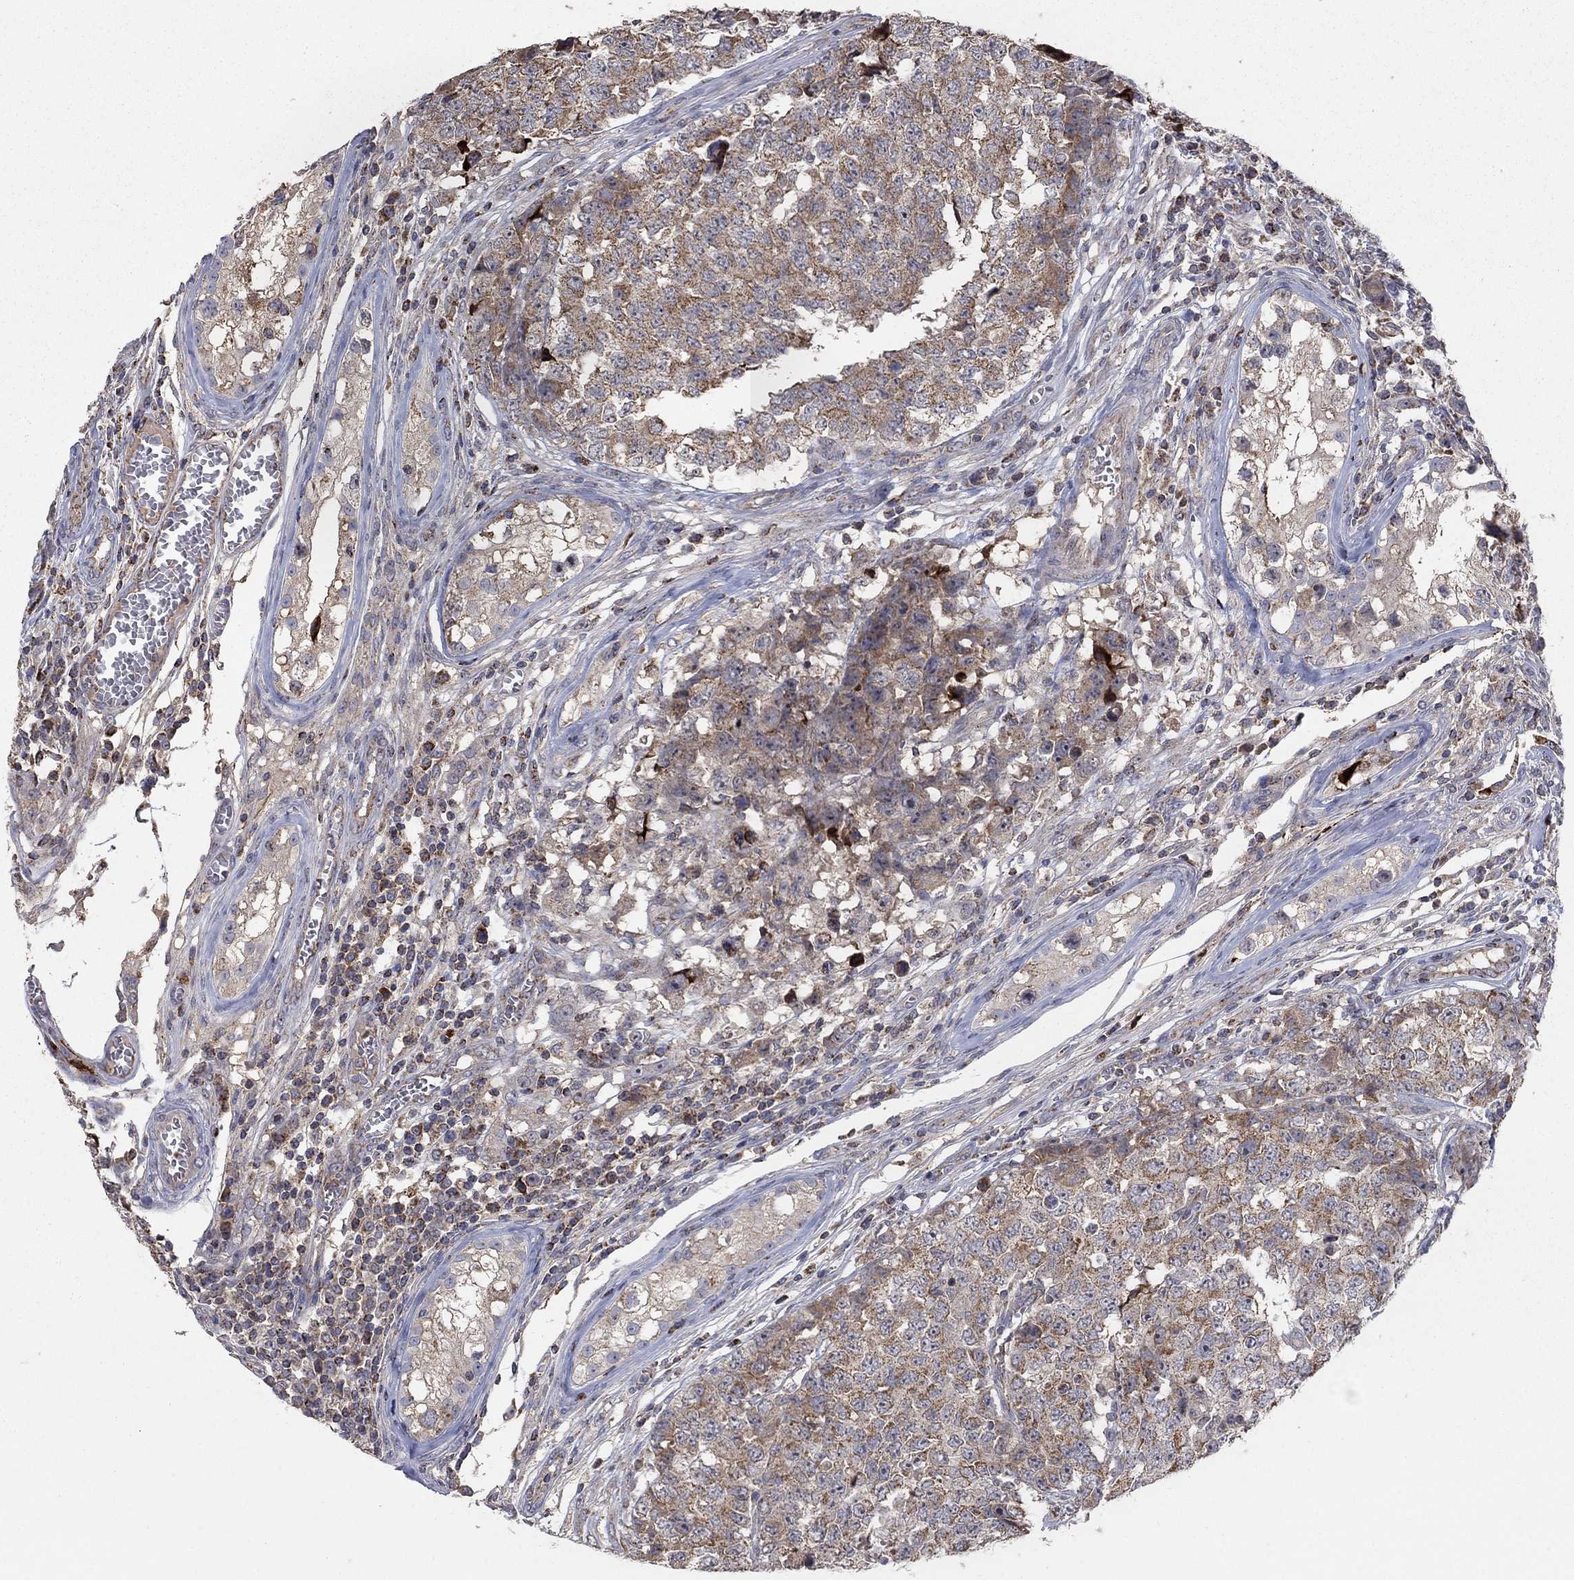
{"staining": {"intensity": "moderate", "quantity": ">75%", "location": "cytoplasmic/membranous"}, "tissue": "testis cancer", "cell_type": "Tumor cells", "image_type": "cancer", "snomed": [{"axis": "morphology", "description": "Carcinoma, Embryonal, NOS"}, {"axis": "topography", "description": "Testis"}], "caption": "Protein analysis of embryonal carcinoma (testis) tissue displays moderate cytoplasmic/membranous staining in about >75% of tumor cells.", "gene": "GPSM1", "patient": {"sex": "male", "age": 23}}